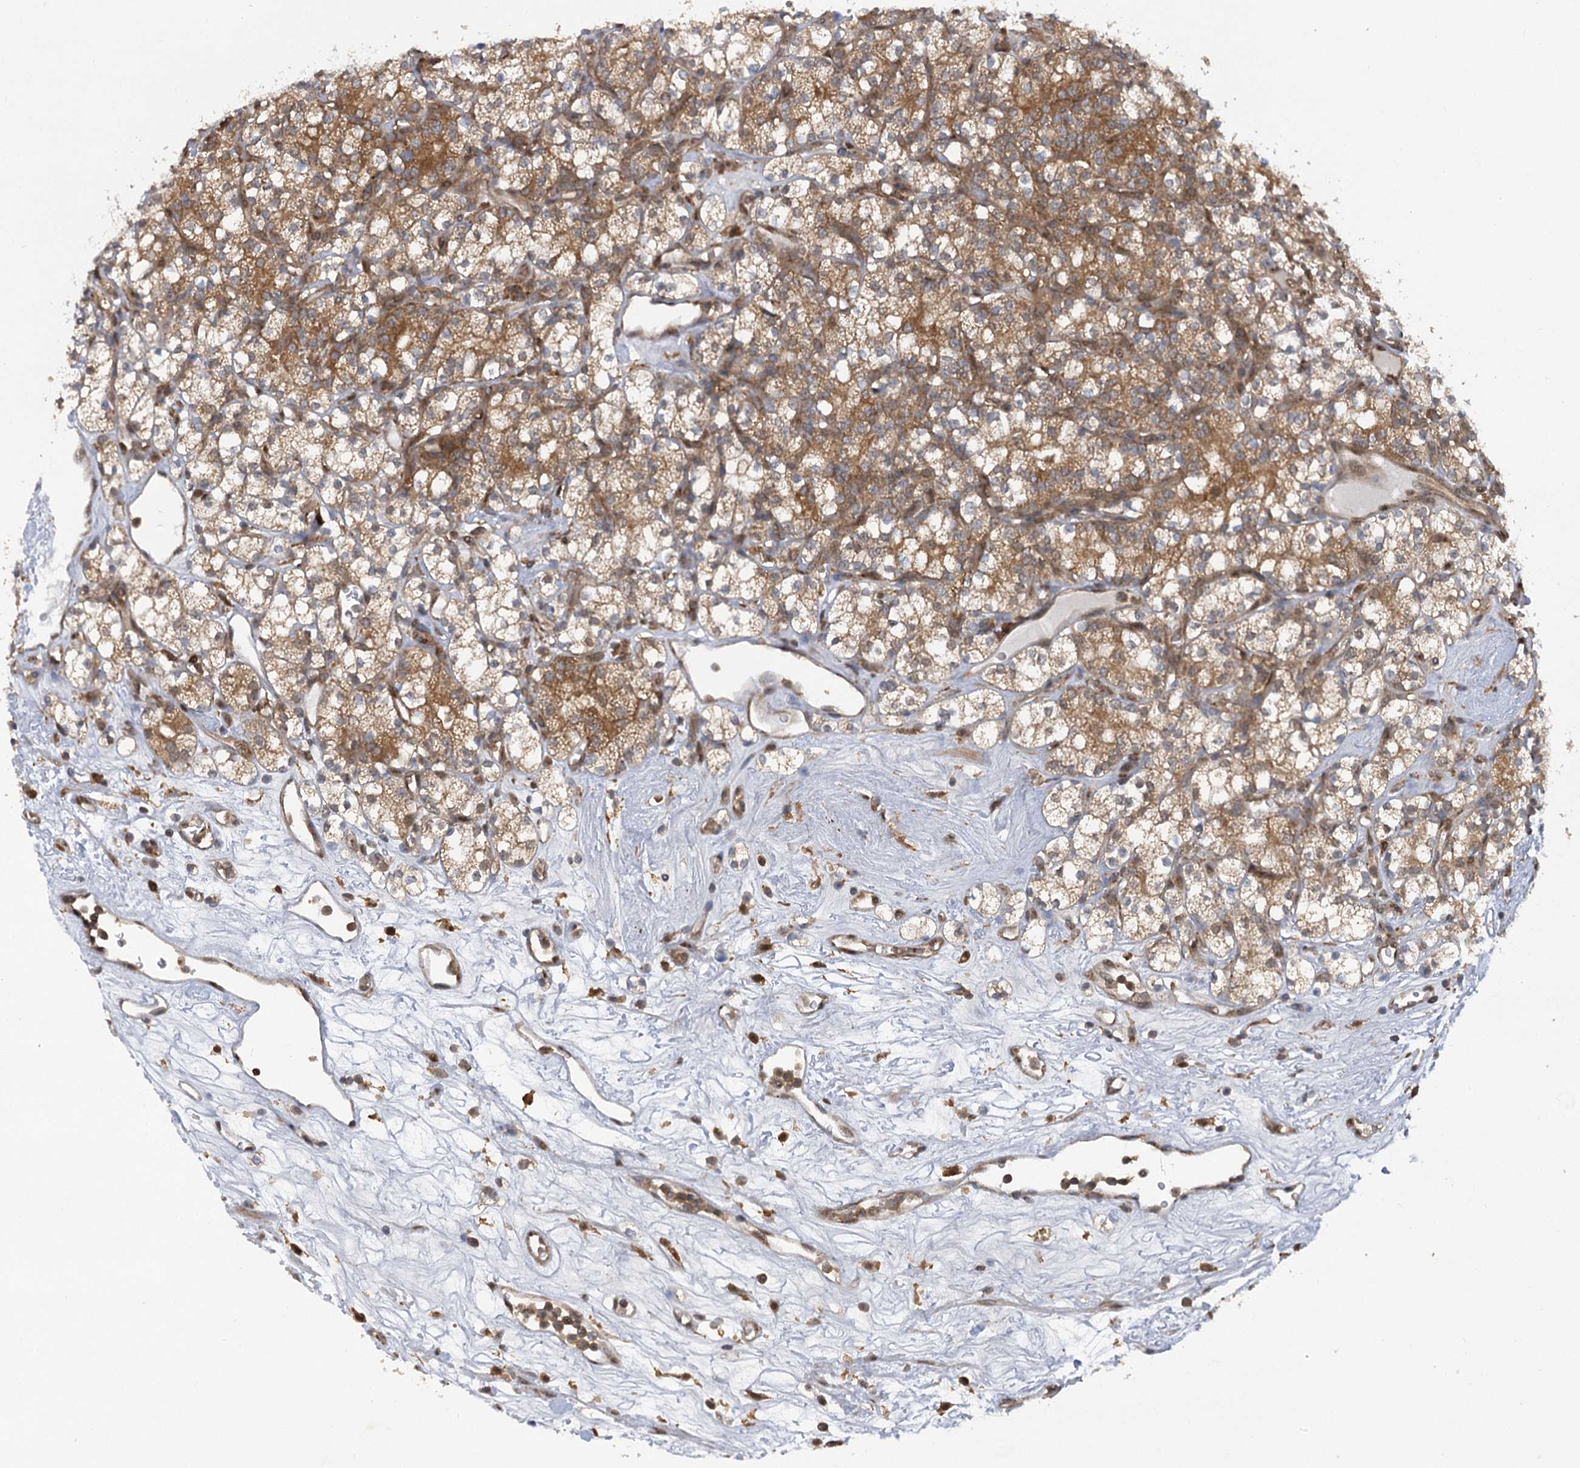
{"staining": {"intensity": "moderate", "quantity": ">75%", "location": "cytoplasmic/membranous"}, "tissue": "renal cancer", "cell_type": "Tumor cells", "image_type": "cancer", "snomed": [{"axis": "morphology", "description": "Adenocarcinoma, NOS"}, {"axis": "topography", "description": "Kidney"}], "caption": "Adenocarcinoma (renal) stained with immunohistochemistry (IHC) displays moderate cytoplasmic/membranous positivity in about >75% of tumor cells.", "gene": "C12orf4", "patient": {"sex": "male", "age": 77}}